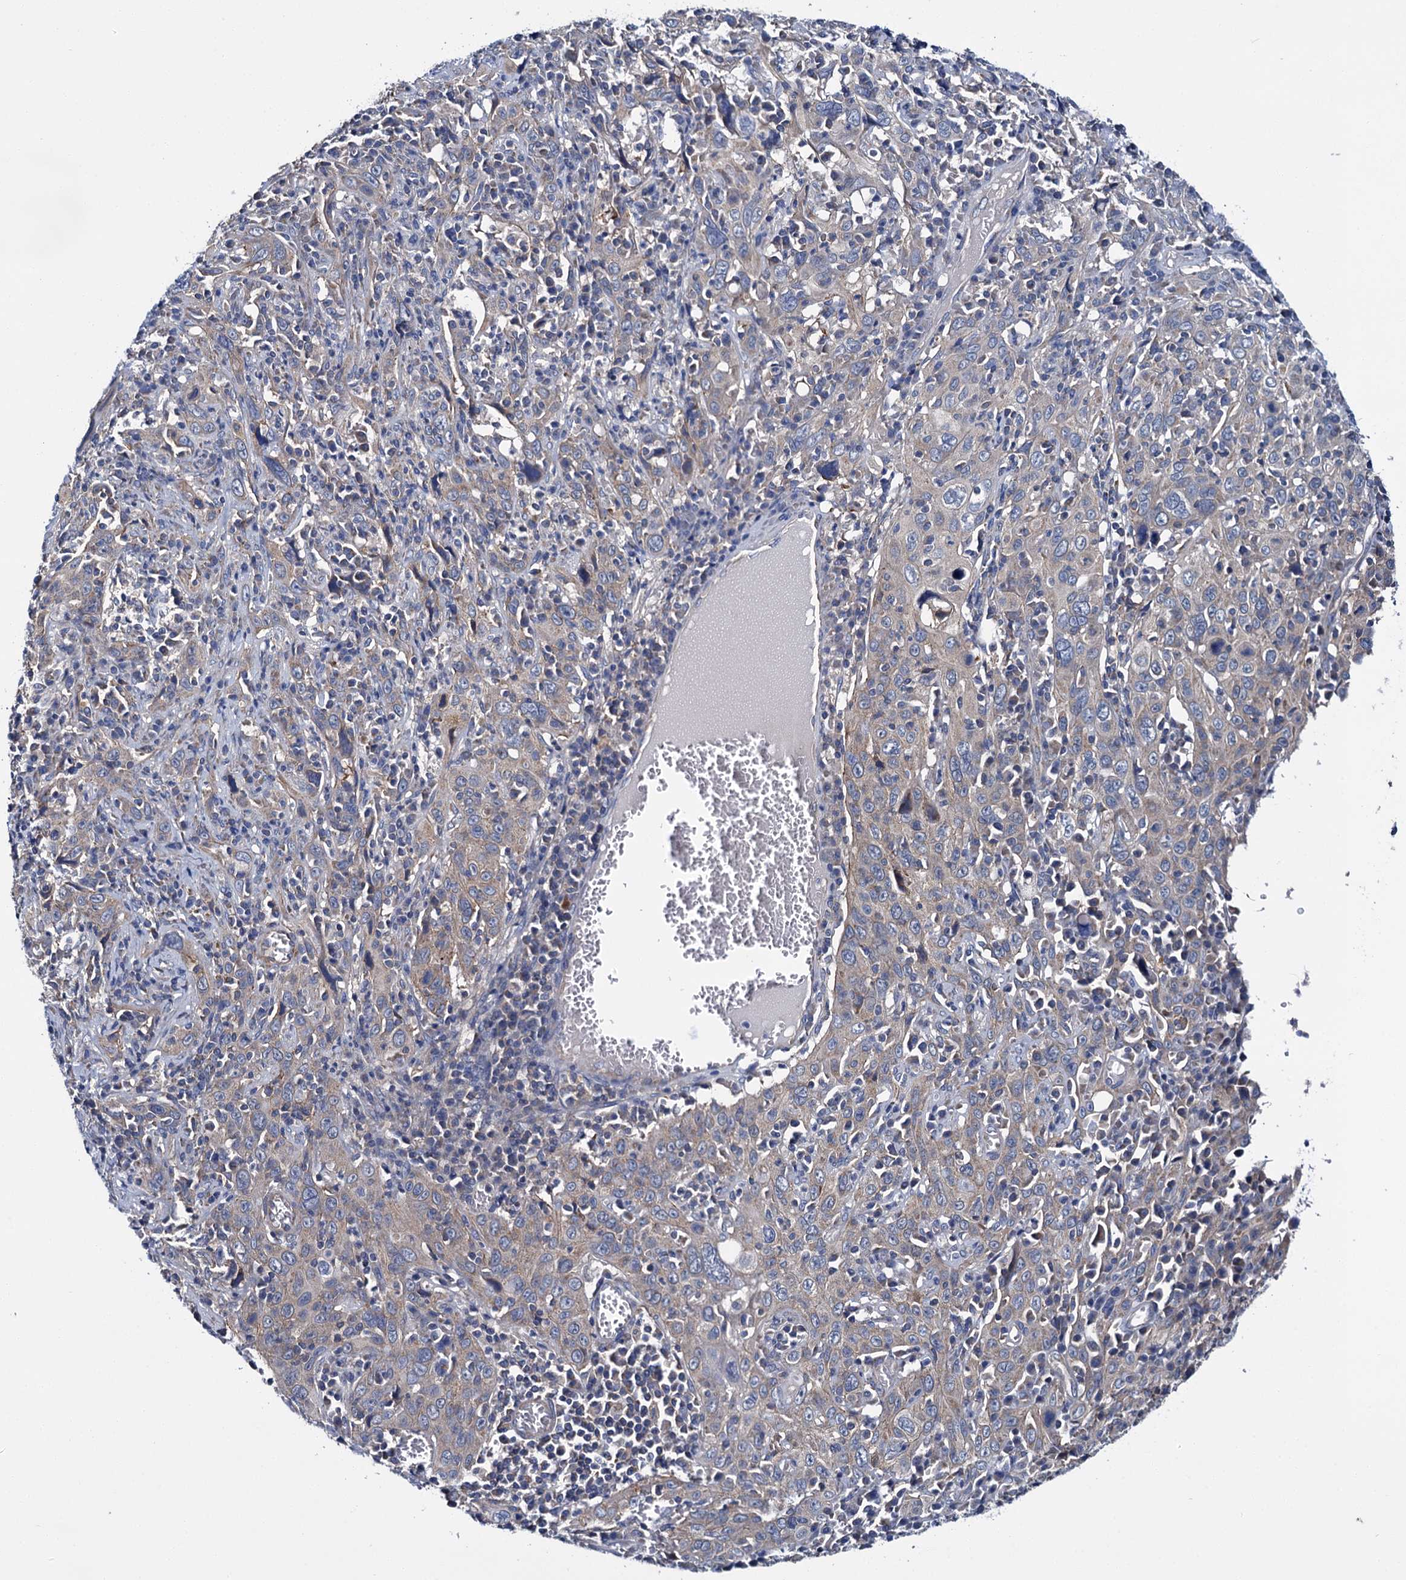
{"staining": {"intensity": "weak", "quantity": ">75%", "location": "cytoplasmic/membranous"}, "tissue": "cervical cancer", "cell_type": "Tumor cells", "image_type": "cancer", "snomed": [{"axis": "morphology", "description": "Squamous cell carcinoma, NOS"}, {"axis": "topography", "description": "Cervix"}], "caption": "A histopathology image showing weak cytoplasmic/membranous expression in about >75% of tumor cells in cervical squamous cell carcinoma, as visualized by brown immunohistochemical staining.", "gene": "CEP295", "patient": {"sex": "female", "age": 46}}